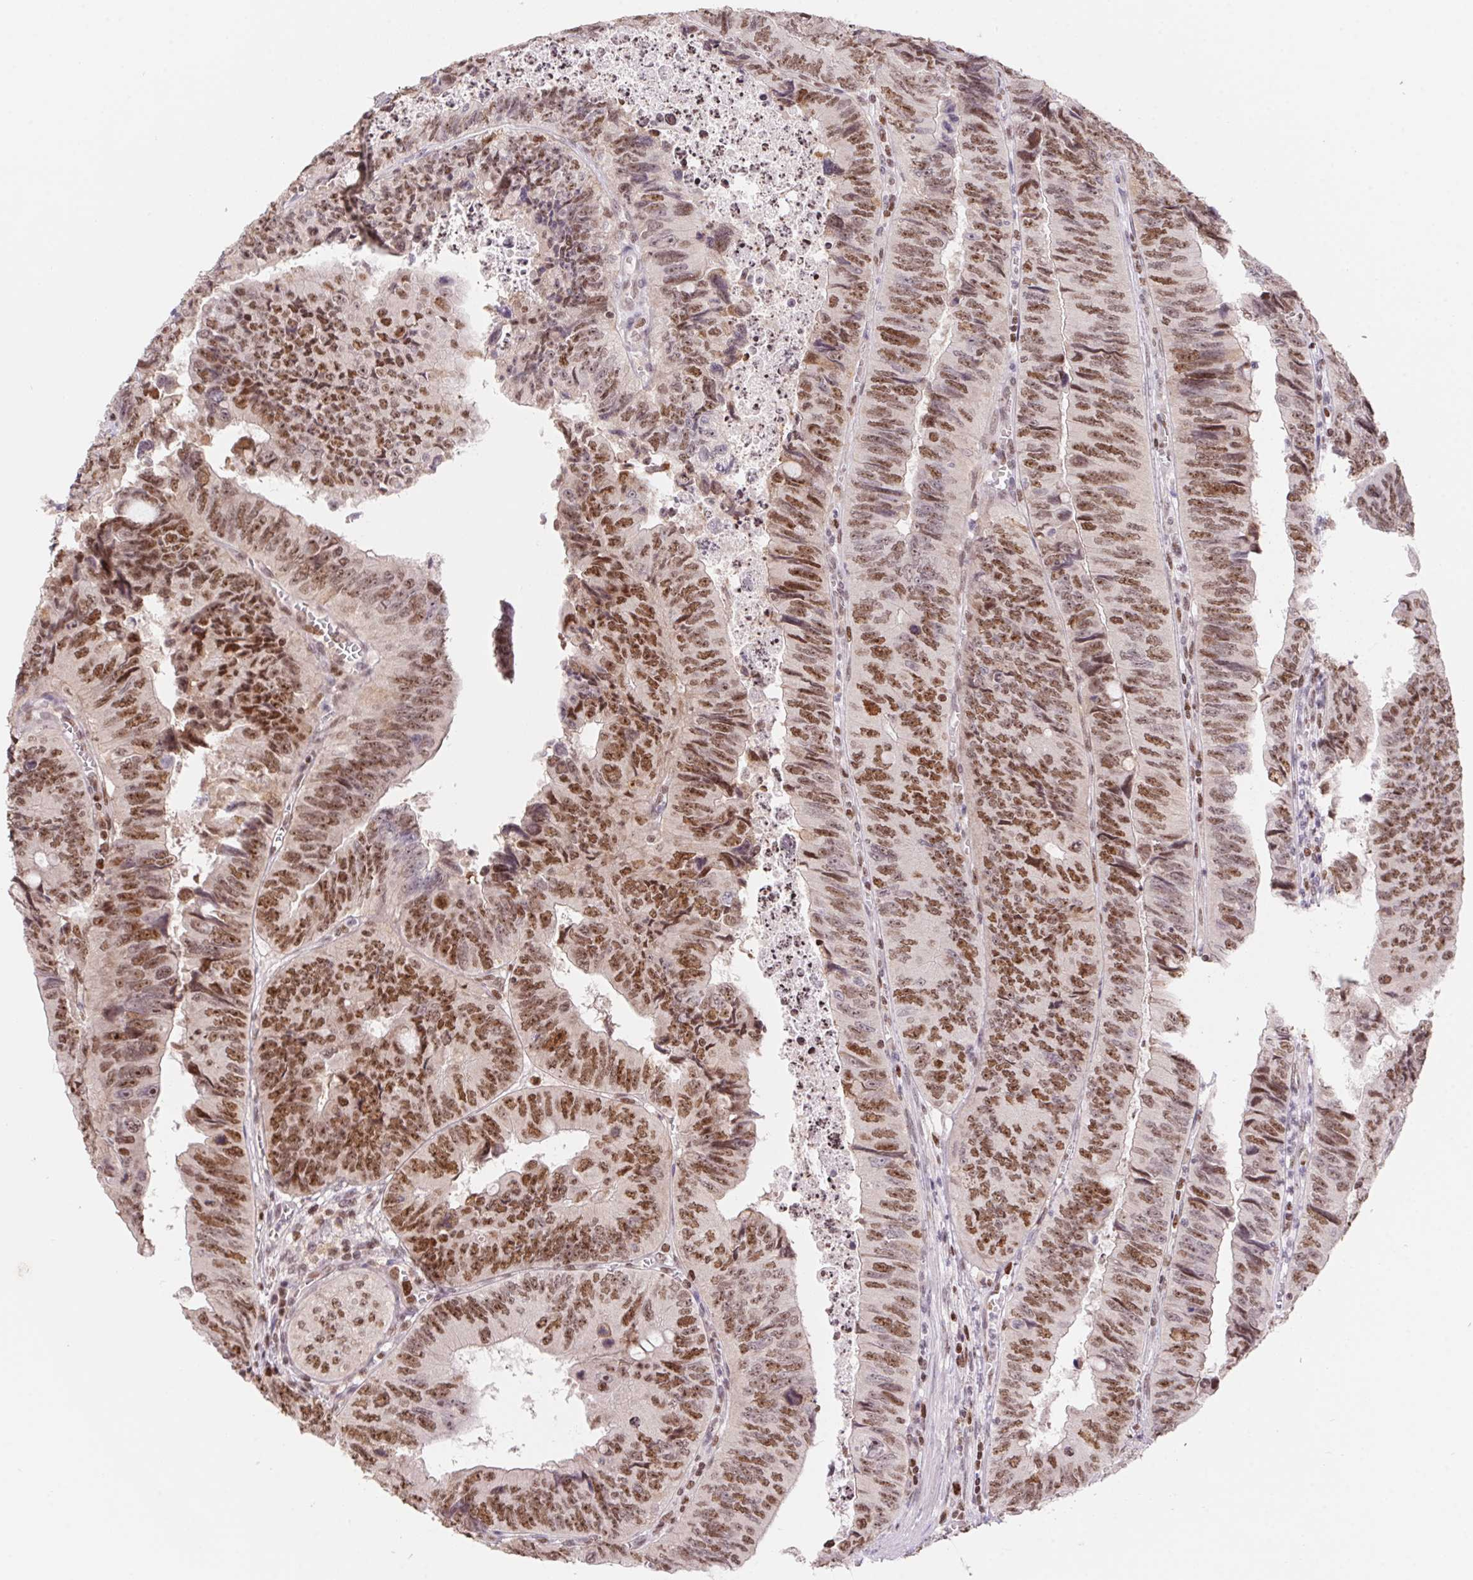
{"staining": {"intensity": "moderate", "quantity": ">75%", "location": "nuclear"}, "tissue": "colorectal cancer", "cell_type": "Tumor cells", "image_type": "cancer", "snomed": [{"axis": "morphology", "description": "Adenocarcinoma, NOS"}, {"axis": "topography", "description": "Colon"}], "caption": "Brown immunohistochemical staining in colorectal cancer (adenocarcinoma) demonstrates moderate nuclear staining in approximately >75% of tumor cells. (Brightfield microscopy of DAB IHC at high magnification).", "gene": "POLD3", "patient": {"sex": "female", "age": 84}}